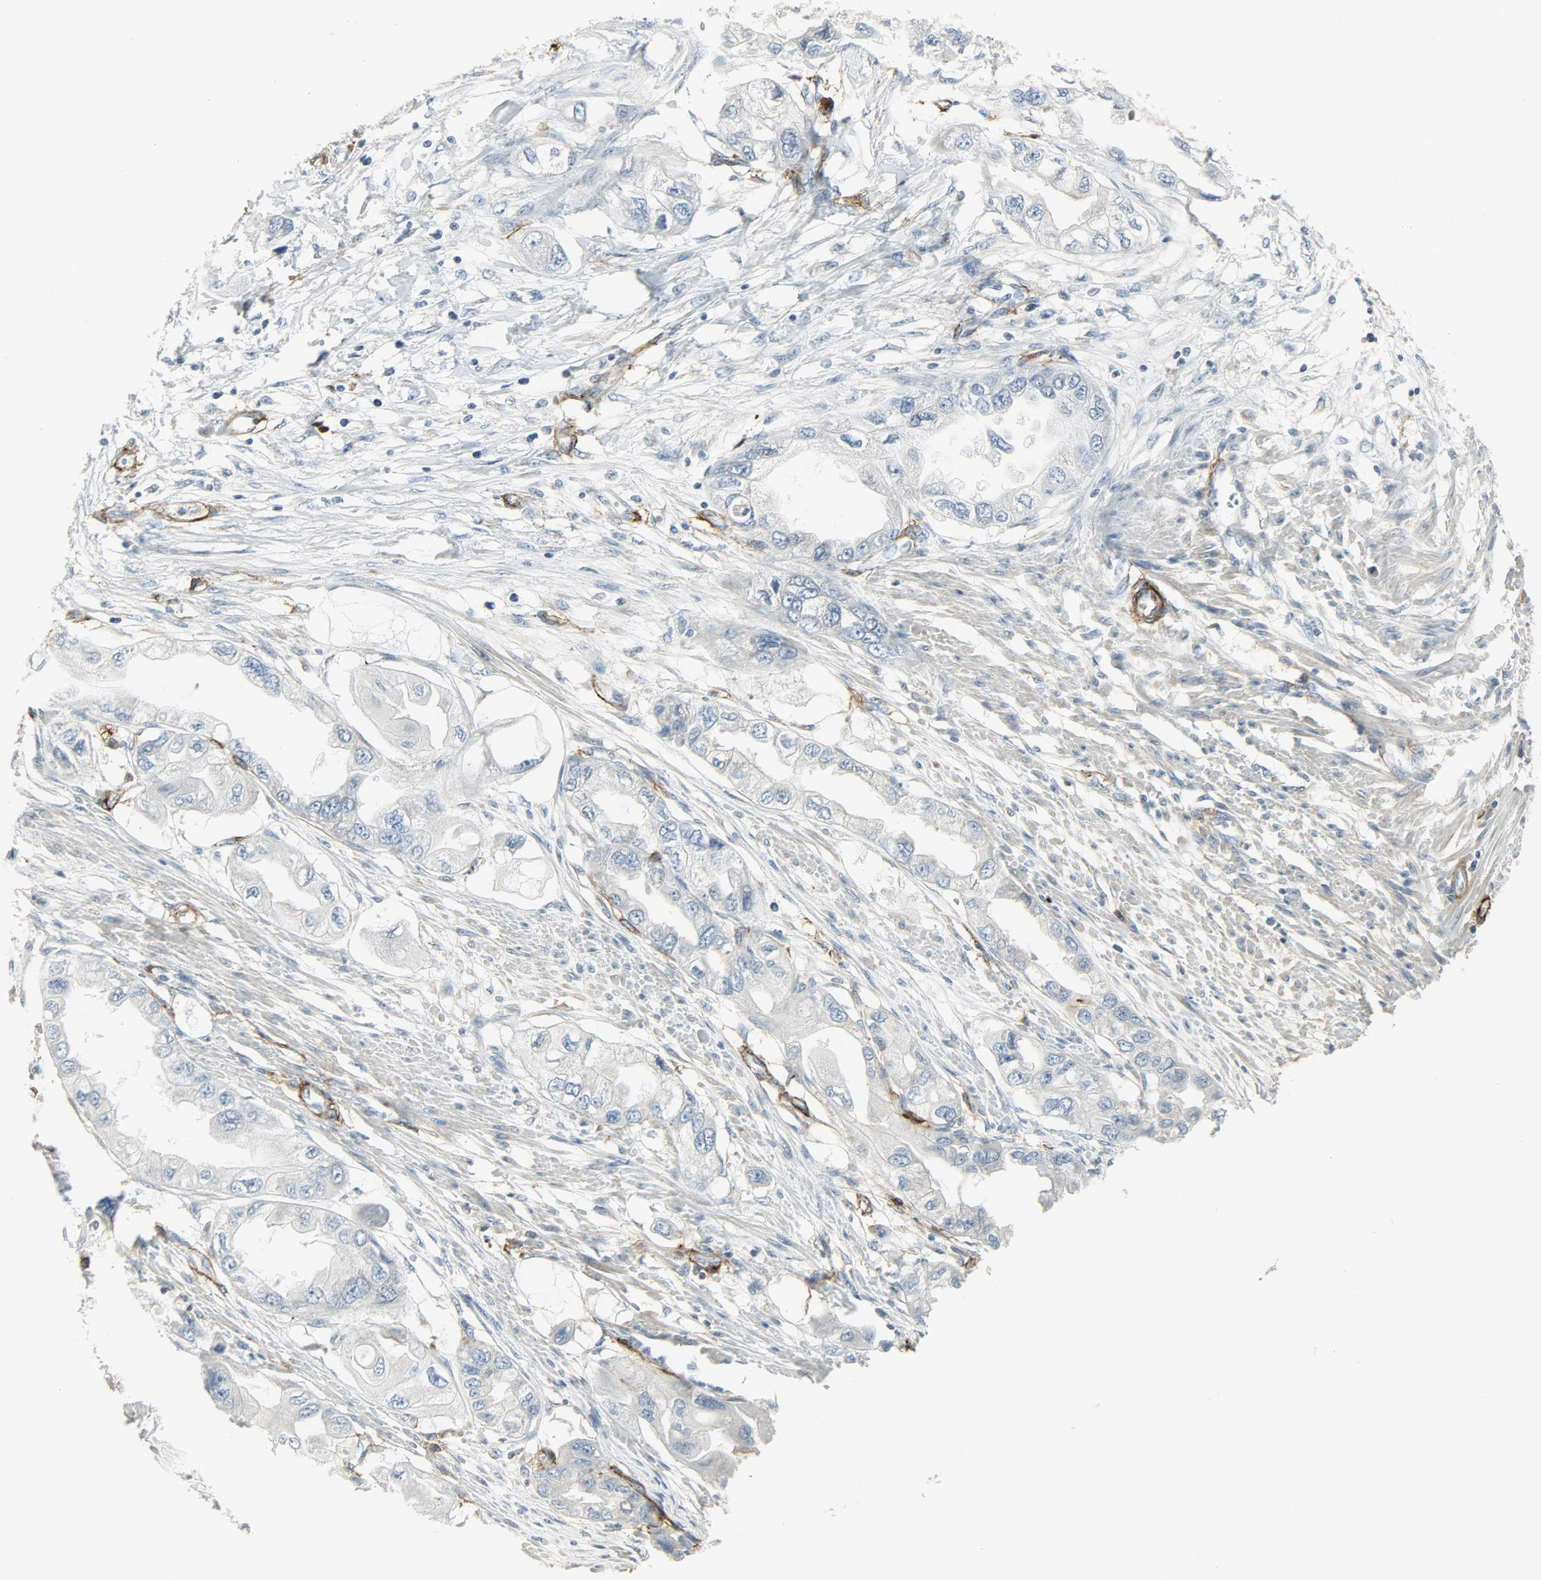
{"staining": {"intensity": "negative", "quantity": "none", "location": "none"}, "tissue": "endometrial cancer", "cell_type": "Tumor cells", "image_type": "cancer", "snomed": [{"axis": "morphology", "description": "Adenocarcinoma, NOS"}, {"axis": "topography", "description": "Endometrium"}], "caption": "This is a image of immunohistochemistry (IHC) staining of adenocarcinoma (endometrial), which shows no staining in tumor cells.", "gene": "ENPEP", "patient": {"sex": "female", "age": 67}}